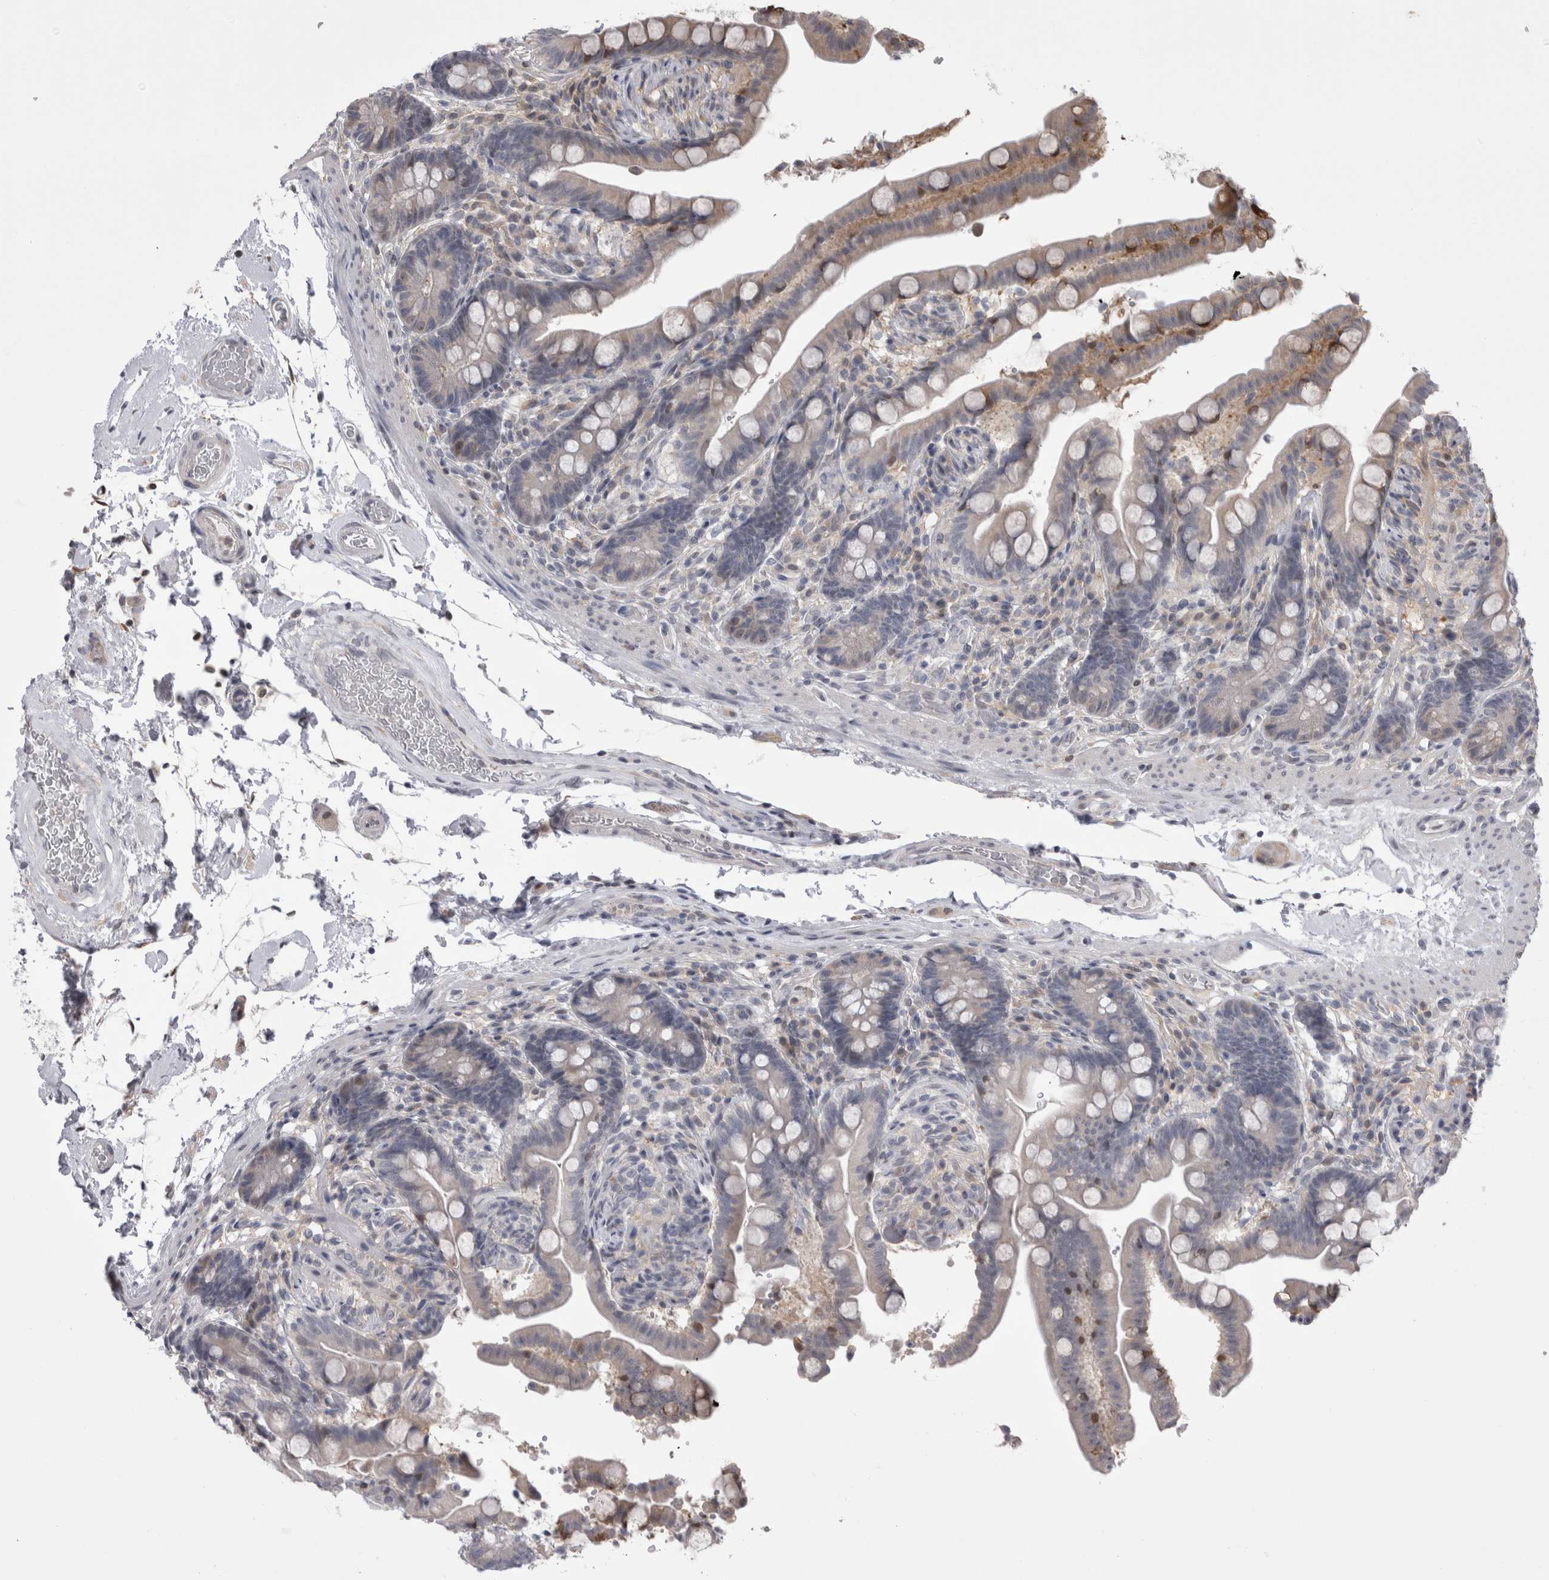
{"staining": {"intensity": "negative", "quantity": "none", "location": "none"}, "tissue": "colon", "cell_type": "Endothelial cells", "image_type": "normal", "snomed": [{"axis": "morphology", "description": "Normal tissue, NOS"}, {"axis": "topography", "description": "Smooth muscle"}, {"axis": "topography", "description": "Colon"}], "caption": "IHC of benign colon shows no staining in endothelial cells.", "gene": "CHIC1", "patient": {"sex": "male", "age": 73}}